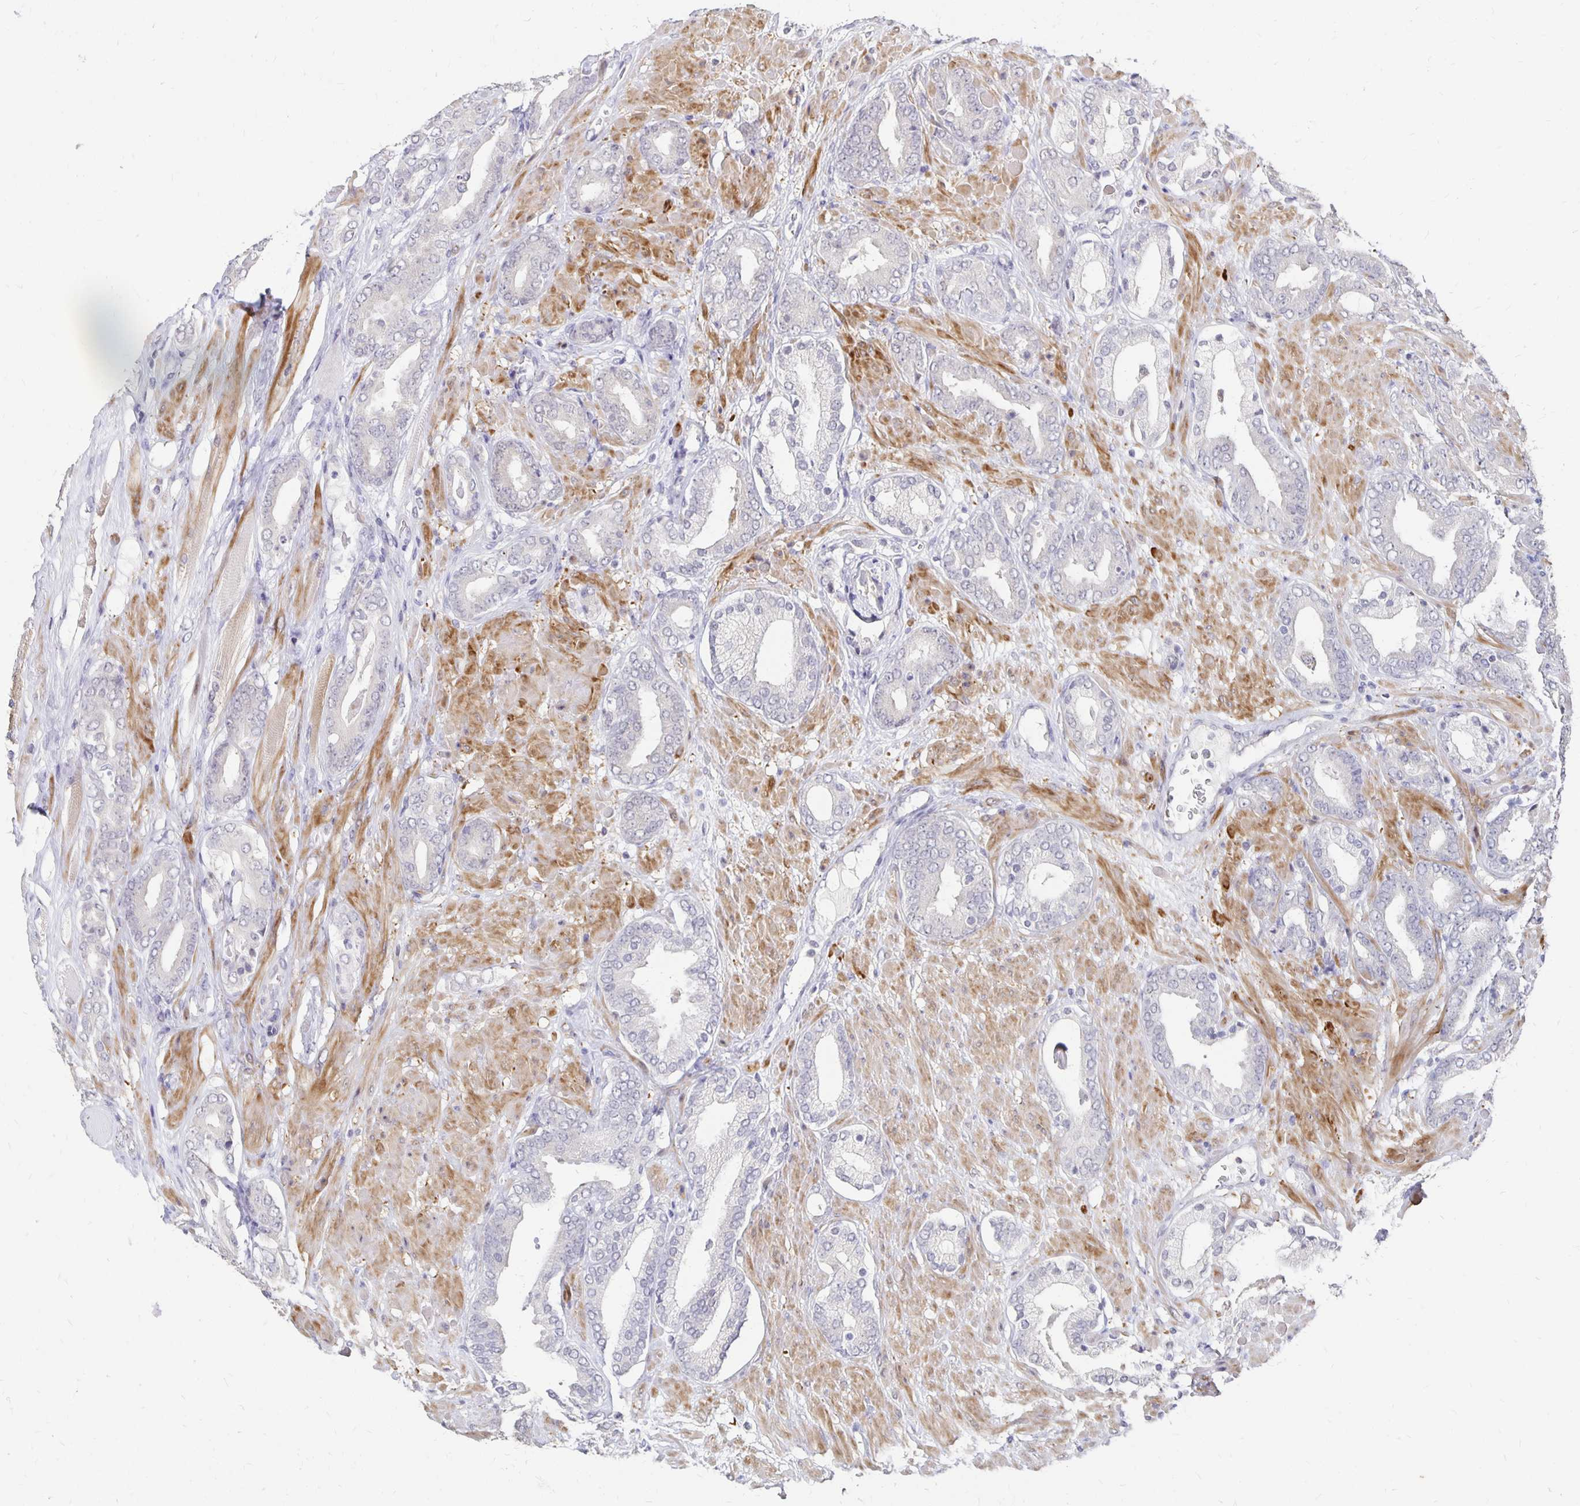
{"staining": {"intensity": "negative", "quantity": "none", "location": "none"}, "tissue": "prostate cancer", "cell_type": "Tumor cells", "image_type": "cancer", "snomed": [{"axis": "morphology", "description": "Adenocarcinoma, High grade"}, {"axis": "topography", "description": "Prostate"}], "caption": "Immunohistochemical staining of prostate cancer (high-grade adenocarcinoma) reveals no significant expression in tumor cells. (DAB IHC with hematoxylin counter stain).", "gene": "ATOSB", "patient": {"sex": "male", "age": 56}}